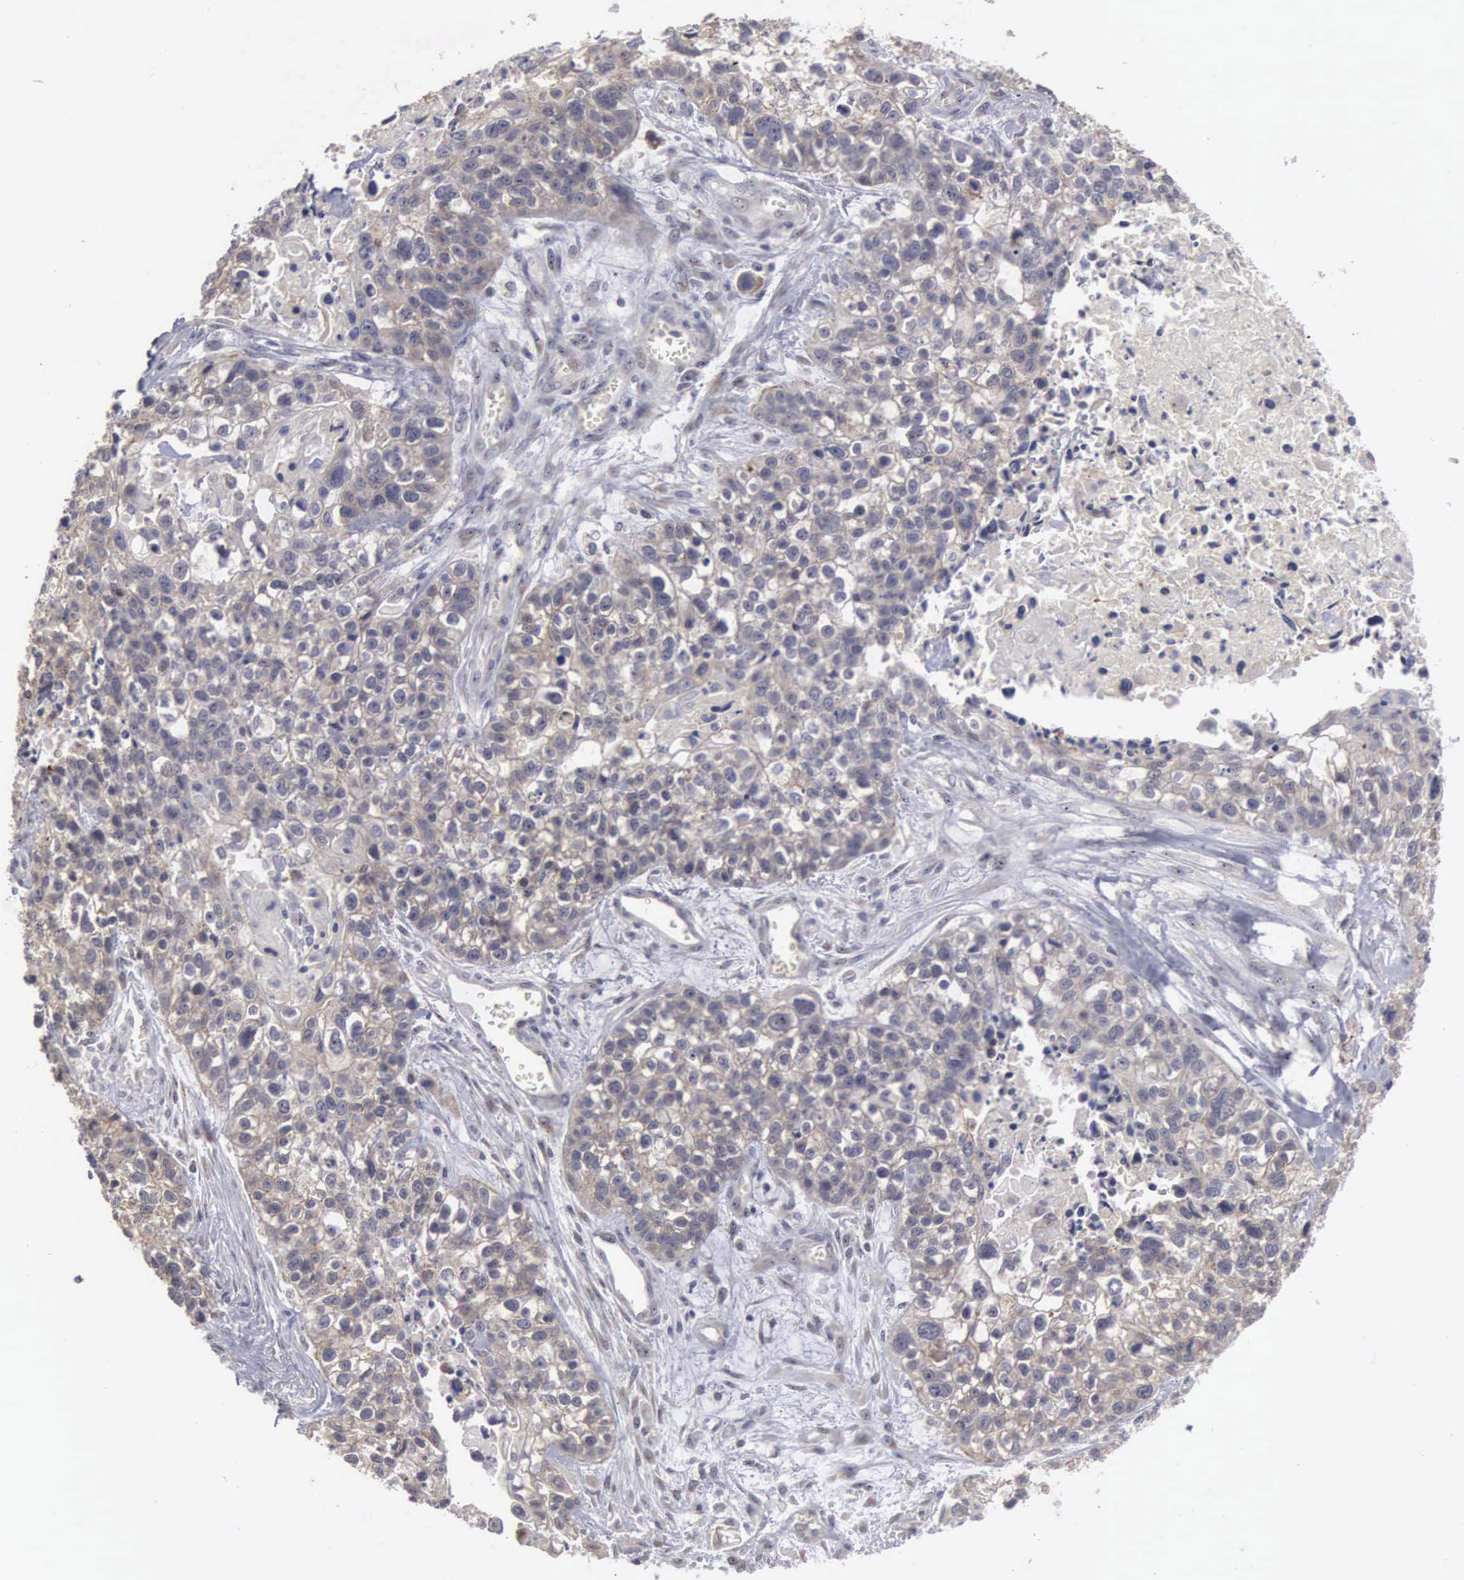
{"staining": {"intensity": "weak", "quantity": "25%-75%", "location": "cytoplasmic/membranous"}, "tissue": "lung cancer", "cell_type": "Tumor cells", "image_type": "cancer", "snomed": [{"axis": "morphology", "description": "Squamous cell carcinoma, NOS"}, {"axis": "topography", "description": "Lymph node"}, {"axis": "topography", "description": "Lung"}], "caption": "The histopathology image reveals a brown stain indicating the presence of a protein in the cytoplasmic/membranous of tumor cells in lung cancer (squamous cell carcinoma). The protein of interest is shown in brown color, while the nuclei are stained blue.", "gene": "AMN", "patient": {"sex": "male", "age": 74}}